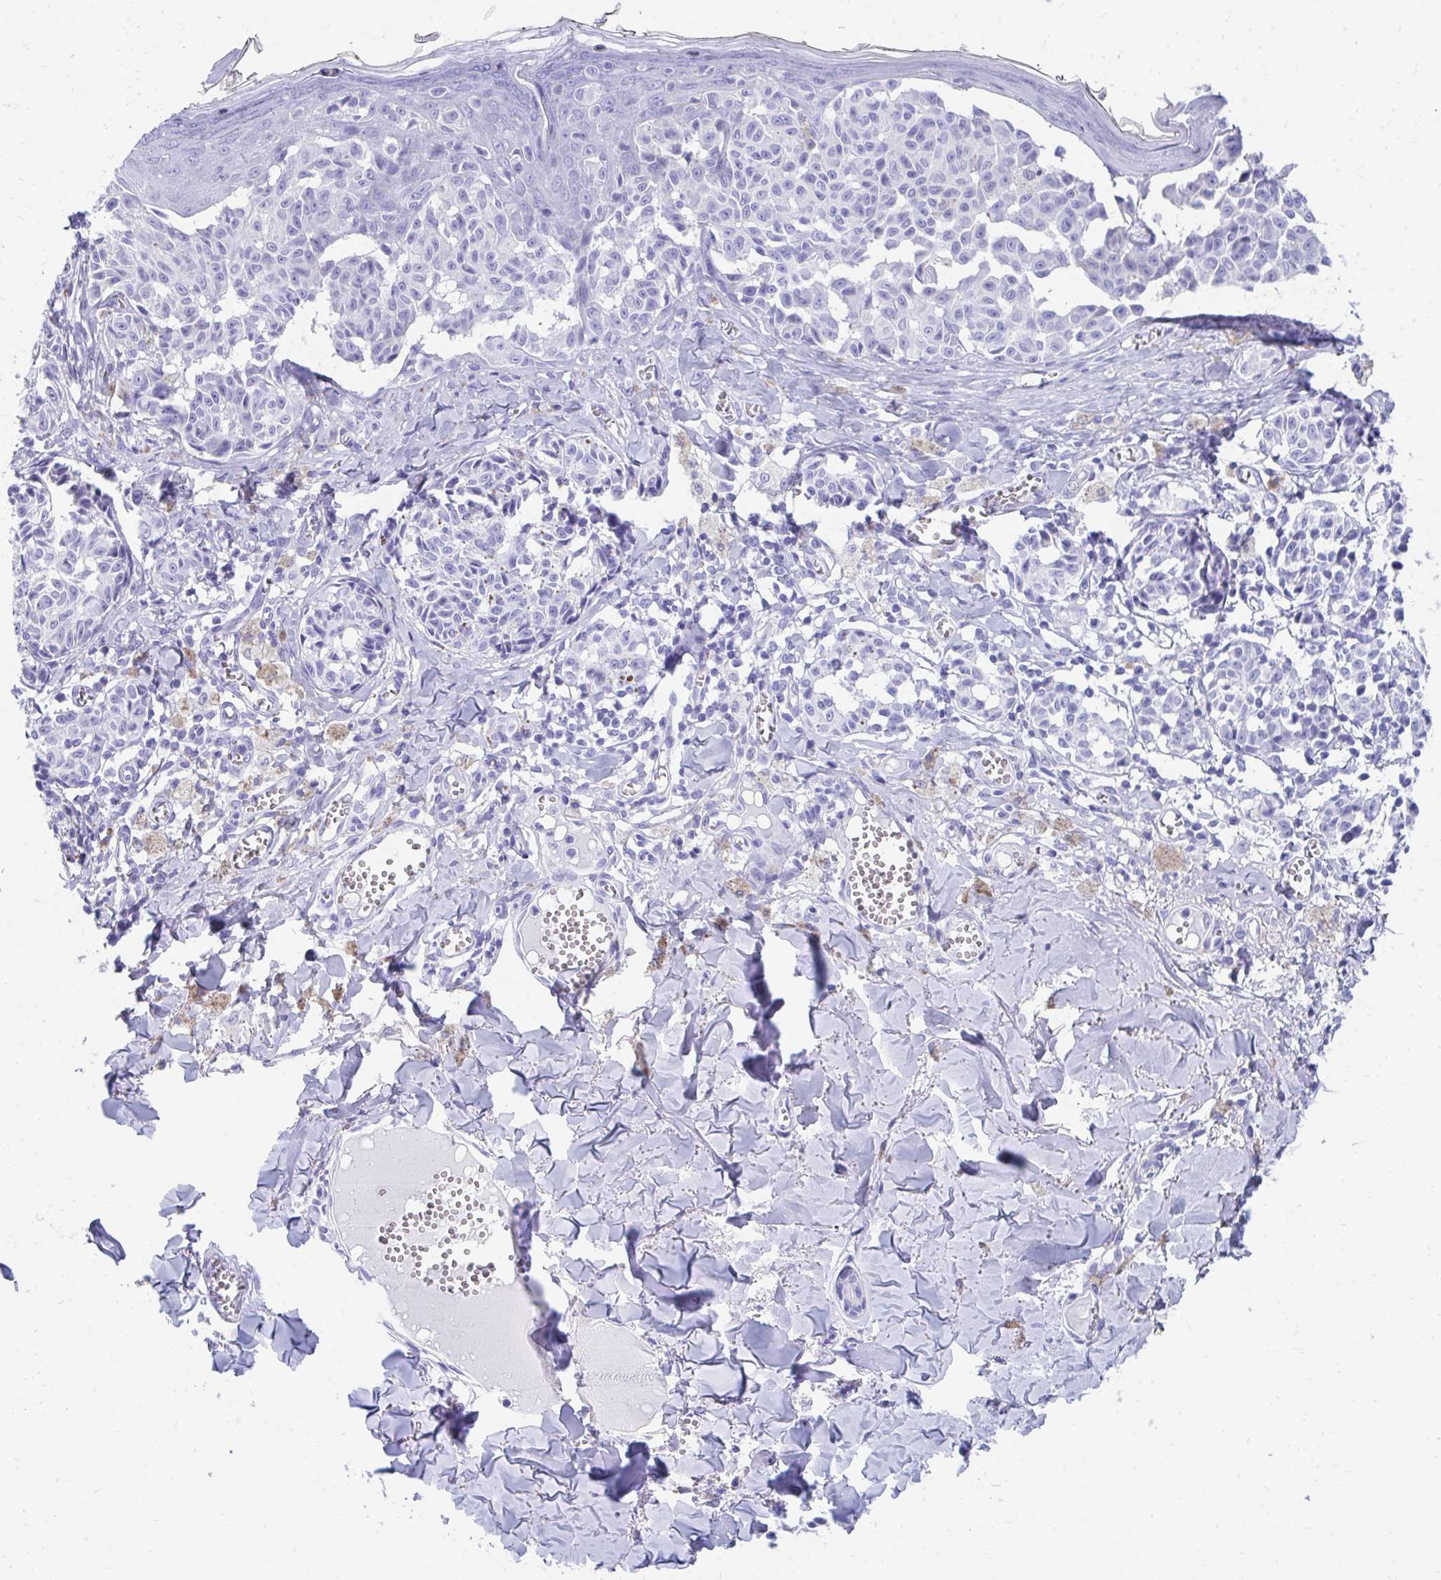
{"staining": {"intensity": "negative", "quantity": "none", "location": "none"}, "tissue": "melanoma", "cell_type": "Tumor cells", "image_type": "cancer", "snomed": [{"axis": "morphology", "description": "Malignant melanoma, NOS"}, {"axis": "topography", "description": "Skin"}], "caption": "High power microscopy histopathology image of an immunohistochemistry (IHC) micrograph of melanoma, revealing no significant positivity in tumor cells.", "gene": "HGD", "patient": {"sex": "female", "age": 43}}